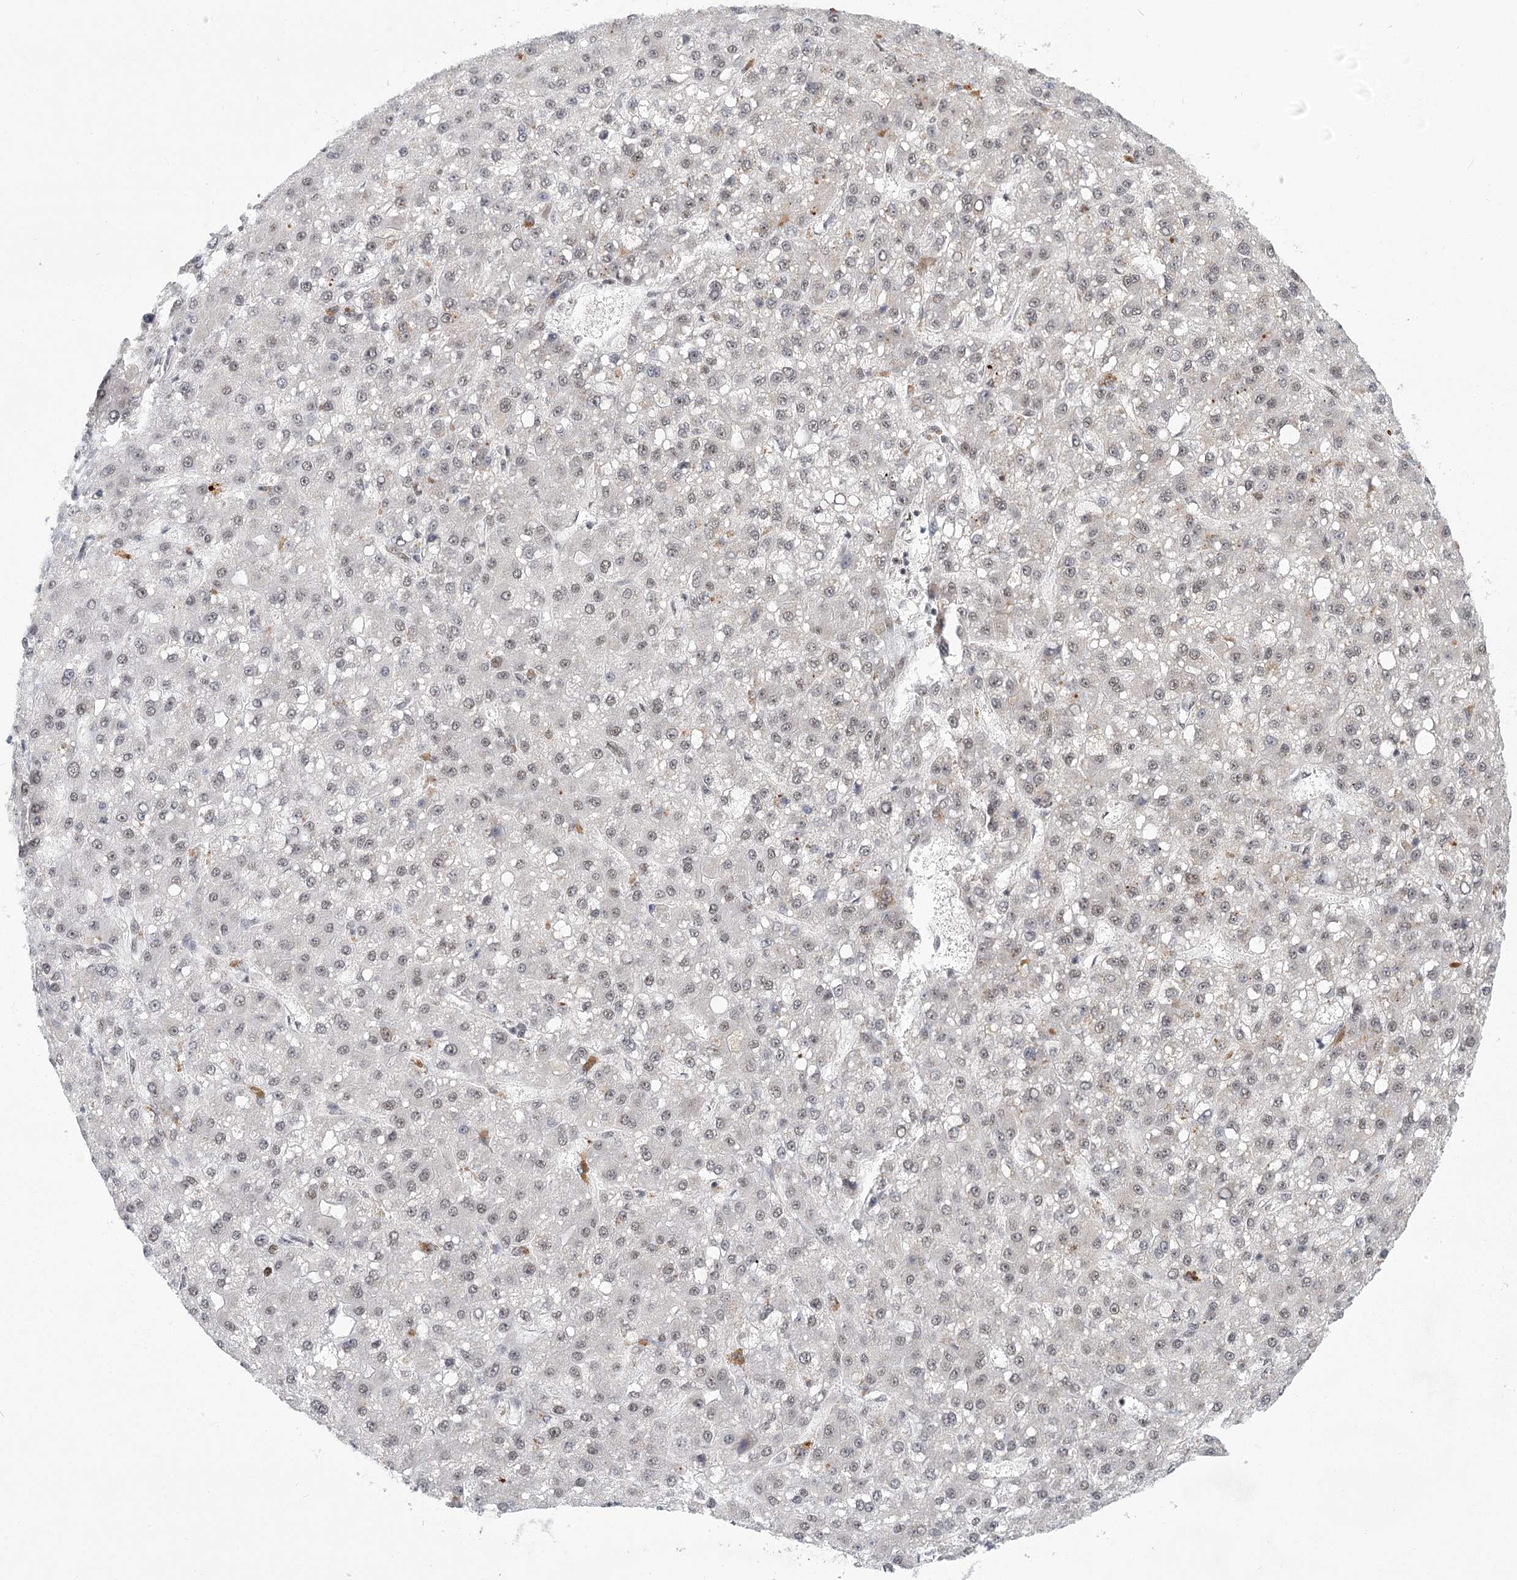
{"staining": {"intensity": "weak", "quantity": ">75%", "location": "nuclear"}, "tissue": "liver cancer", "cell_type": "Tumor cells", "image_type": "cancer", "snomed": [{"axis": "morphology", "description": "Carcinoma, Hepatocellular, NOS"}, {"axis": "topography", "description": "Liver"}], "caption": "Protein staining shows weak nuclear expression in about >75% of tumor cells in hepatocellular carcinoma (liver). (DAB (3,3'-diaminobenzidine) IHC with brightfield microscopy, high magnification).", "gene": "CIB4", "patient": {"sex": "male", "age": 67}}